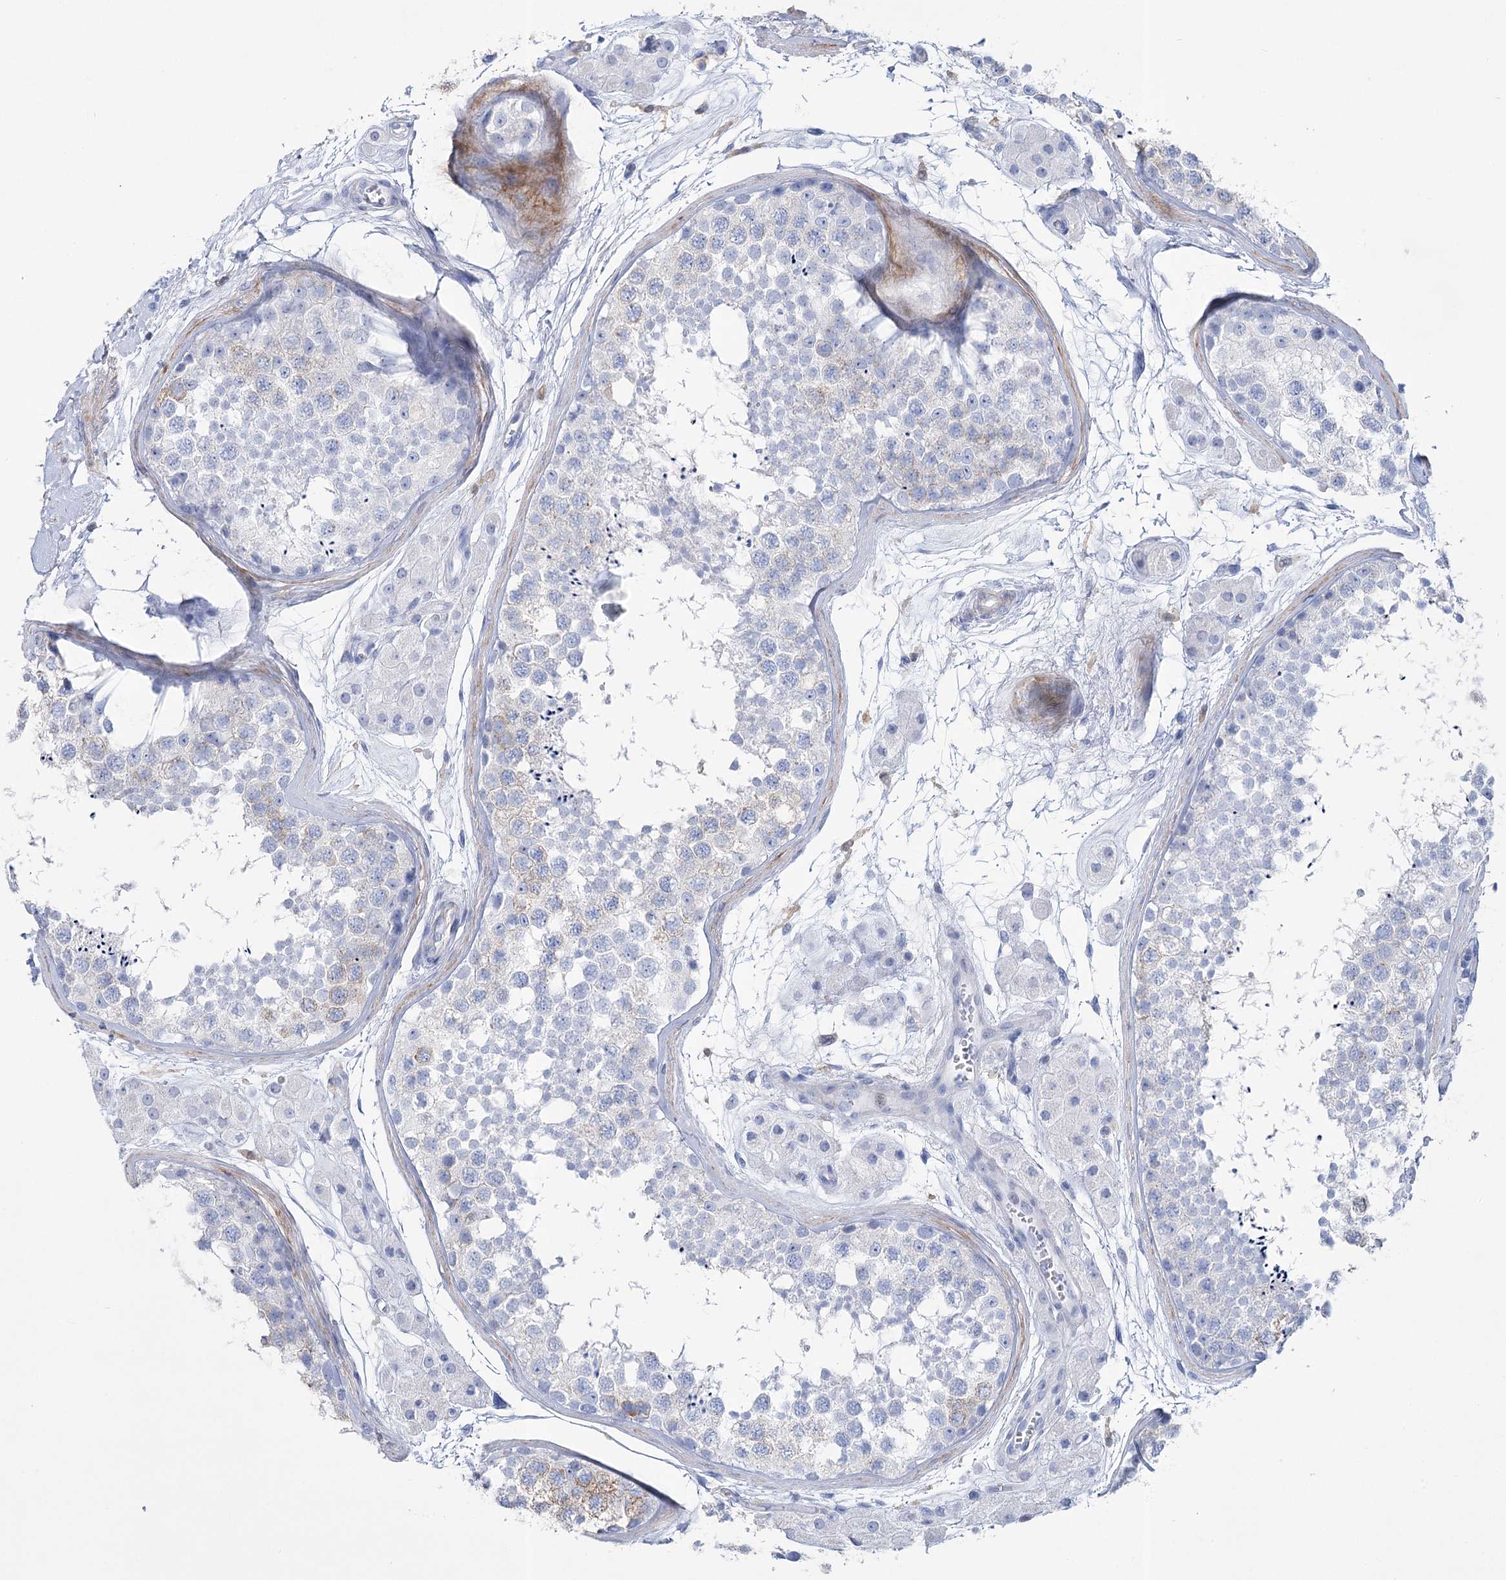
{"staining": {"intensity": "negative", "quantity": "none", "location": "none"}, "tissue": "testis", "cell_type": "Cells in seminiferous ducts", "image_type": "normal", "snomed": [{"axis": "morphology", "description": "Normal tissue, NOS"}, {"axis": "topography", "description": "Testis"}], "caption": "High power microscopy micrograph of an immunohistochemistry (IHC) micrograph of normal testis, revealing no significant expression in cells in seminiferous ducts.", "gene": "PCDHA1", "patient": {"sex": "male", "age": 56}}